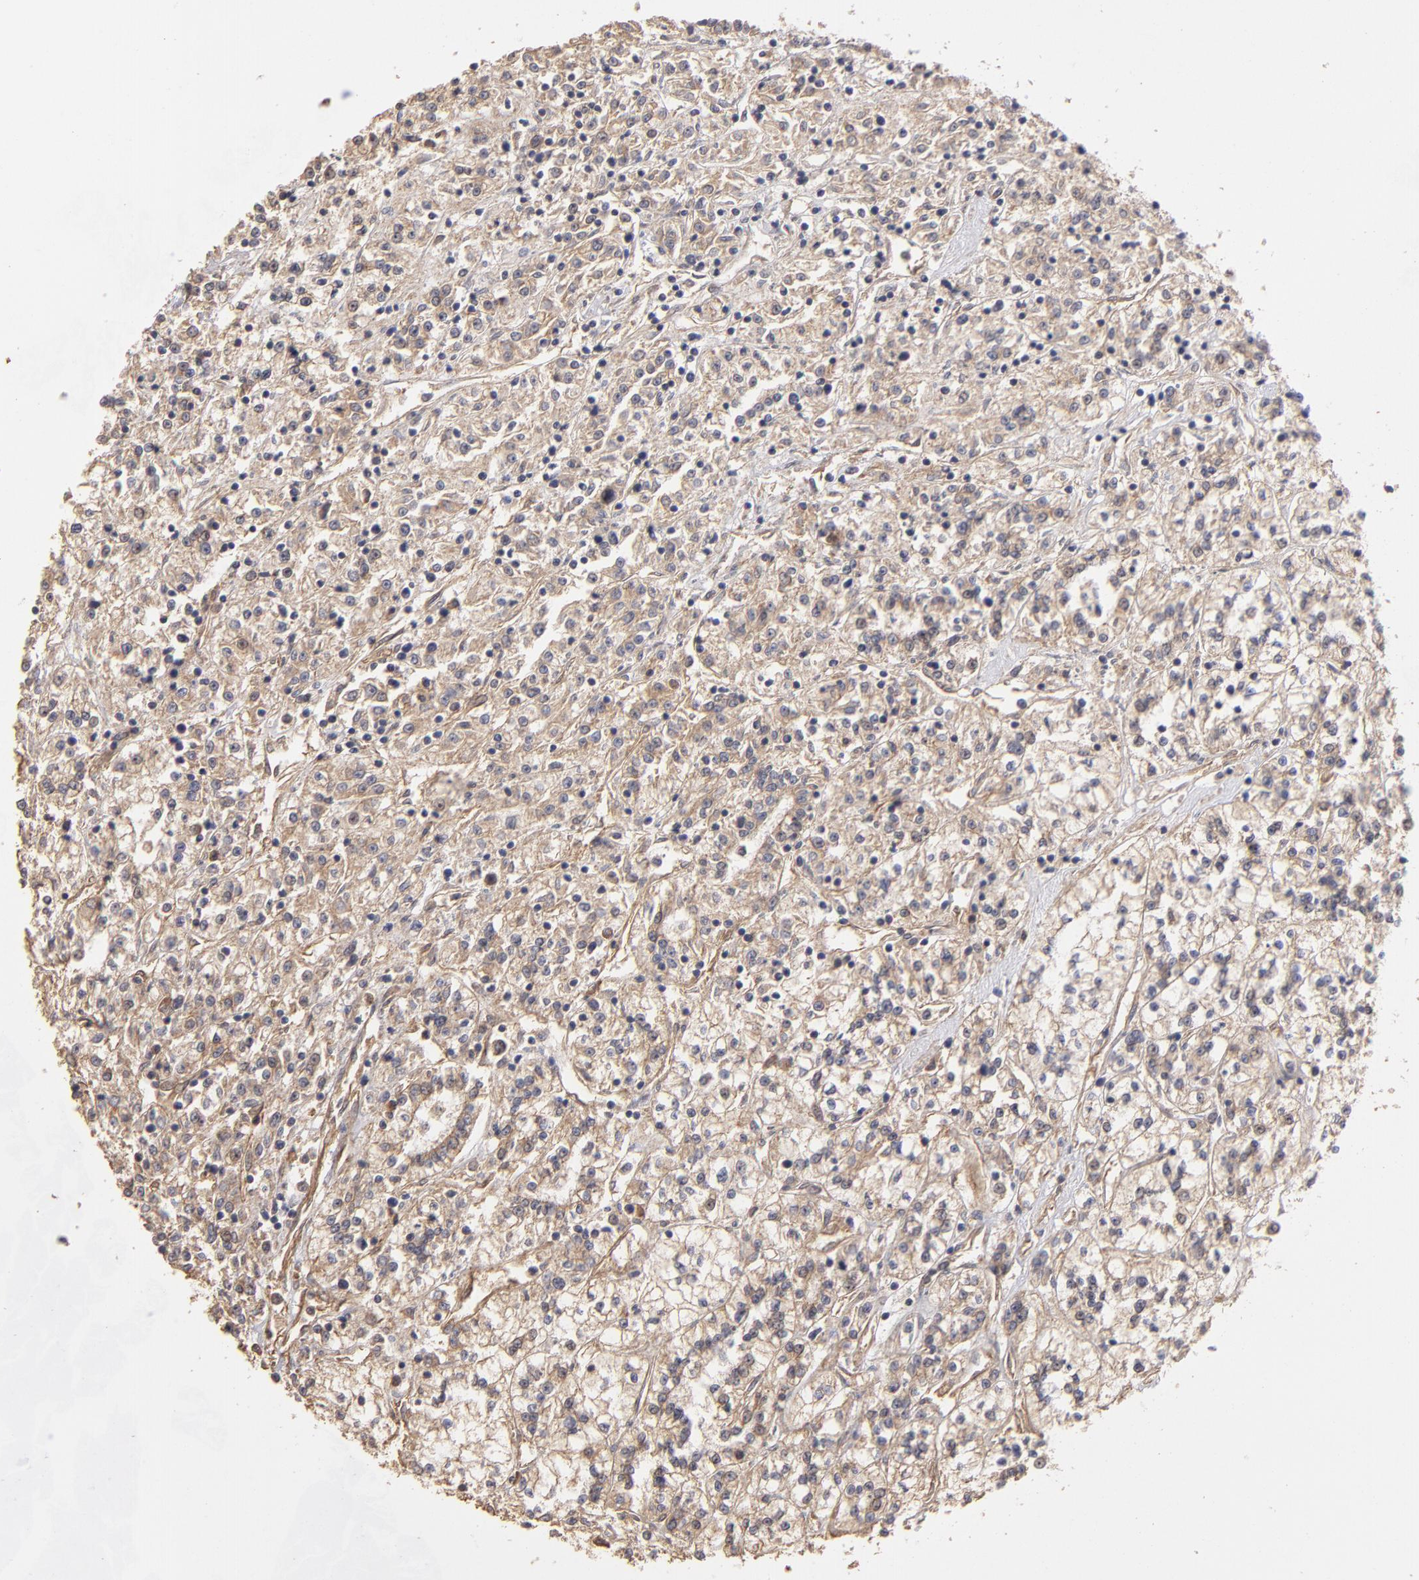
{"staining": {"intensity": "weak", "quantity": ">75%", "location": "cytoplasmic/membranous"}, "tissue": "renal cancer", "cell_type": "Tumor cells", "image_type": "cancer", "snomed": [{"axis": "morphology", "description": "Adenocarcinoma, NOS"}, {"axis": "topography", "description": "Kidney"}], "caption": "Protein staining exhibits weak cytoplasmic/membranous staining in approximately >75% of tumor cells in renal cancer (adenocarcinoma). The protein of interest is stained brown, and the nuclei are stained in blue (DAB (3,3'-diaminobenzidine) IHC with brightfield microscopy, high magnification).", "gene": "DMD", "patient": {"sex": "female", "age": 76}}